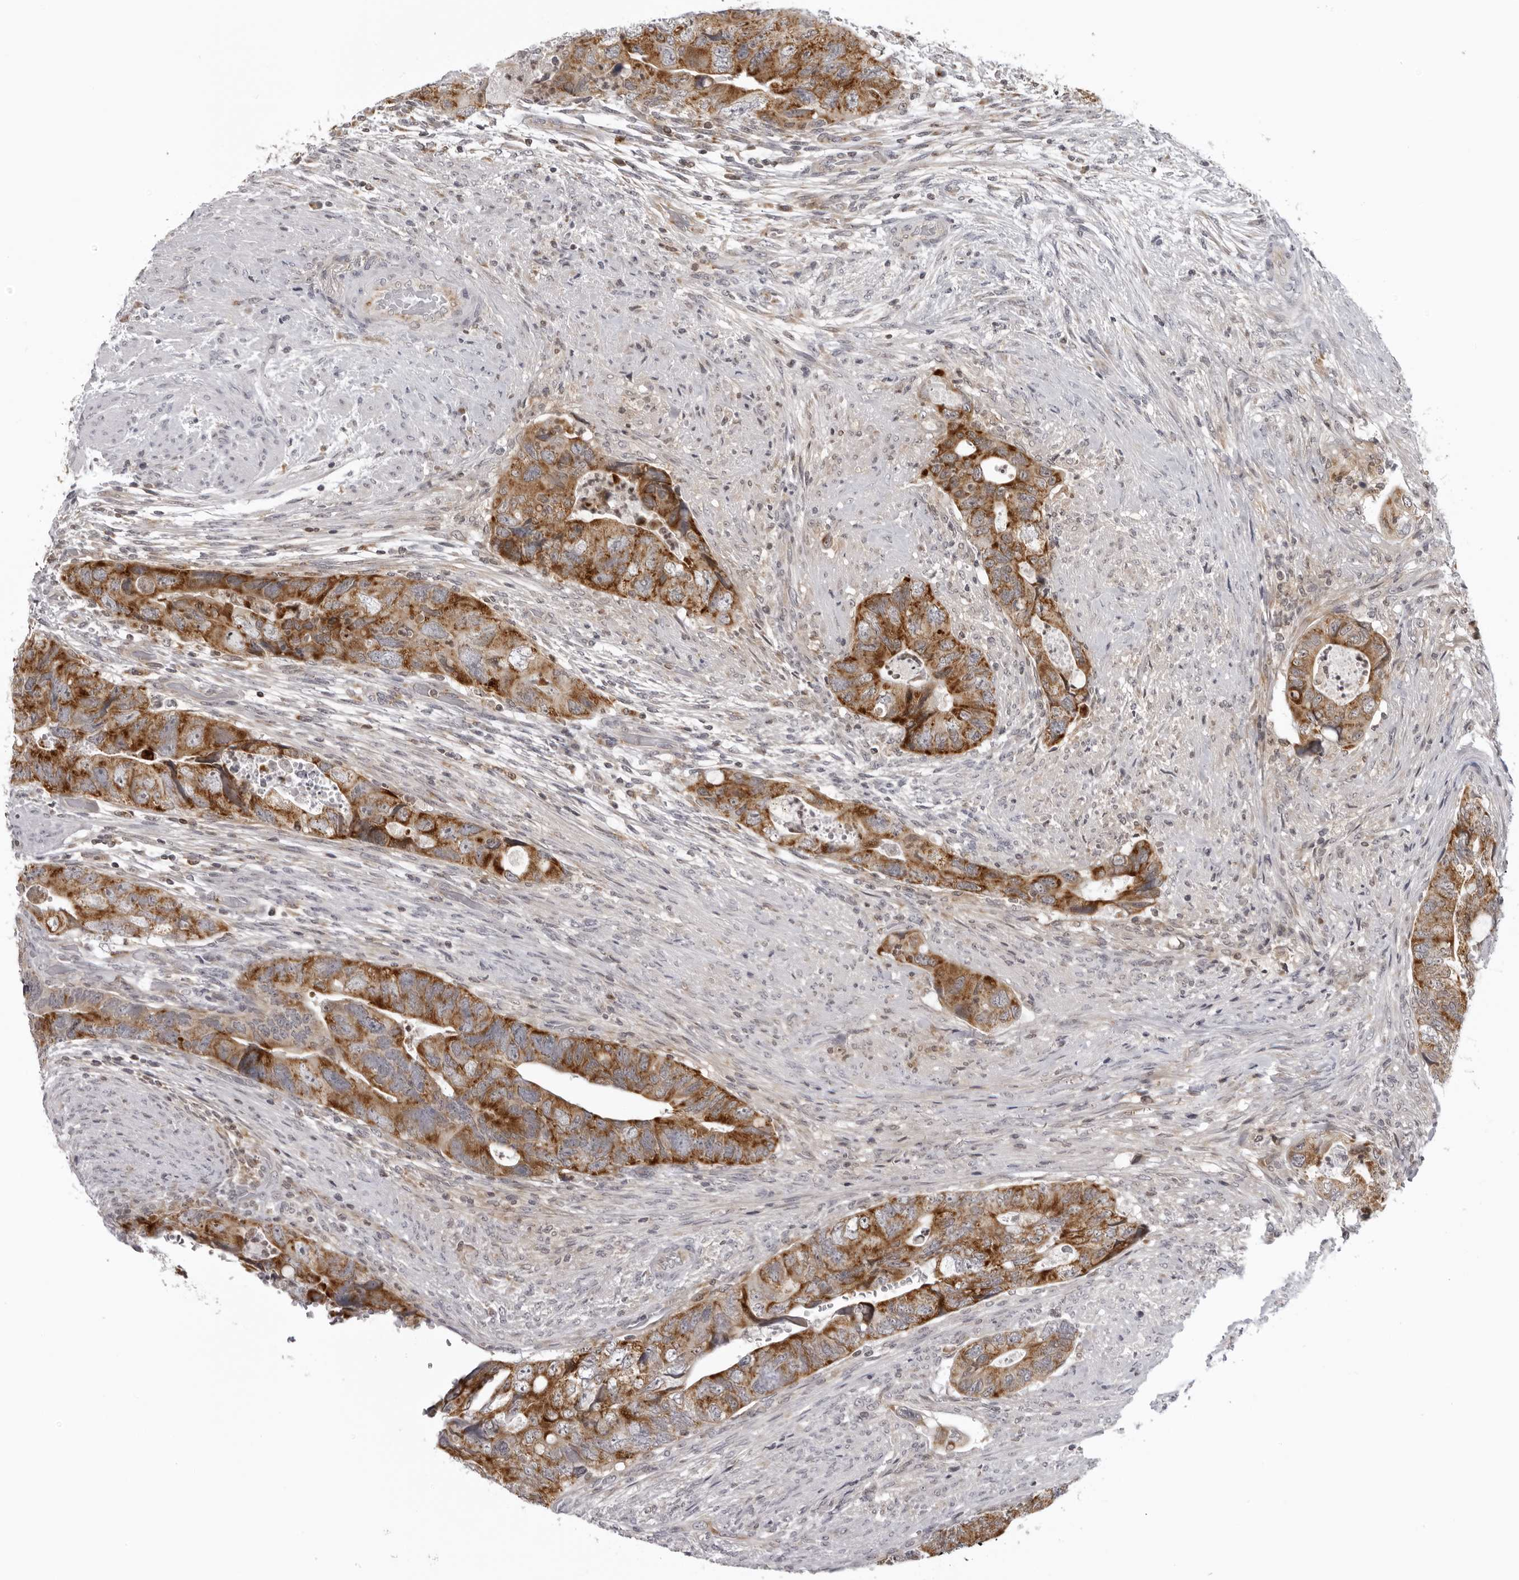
{"staining": {"intensity": "strong", "quantity": ">75%", "location": "cytoplasmic/membranous"}, "tissue": "colorectal cancer", "cell_type": "Tumor cells", "image_type": "cancer", "snomed": [{"axis": "morphology", "description": "Adenocarcinoma, NOS"}, {"axis": "topography", "description": "Rectum"}], "caption": "The image demonstrates immunohistochemical staining of colorectal cancer. There is strong cytoplasmic/membranous staining is seen in about >75% of tumor cells.", "gene": "MRPS15", "patient": {"sex": "male", "age": 63}}